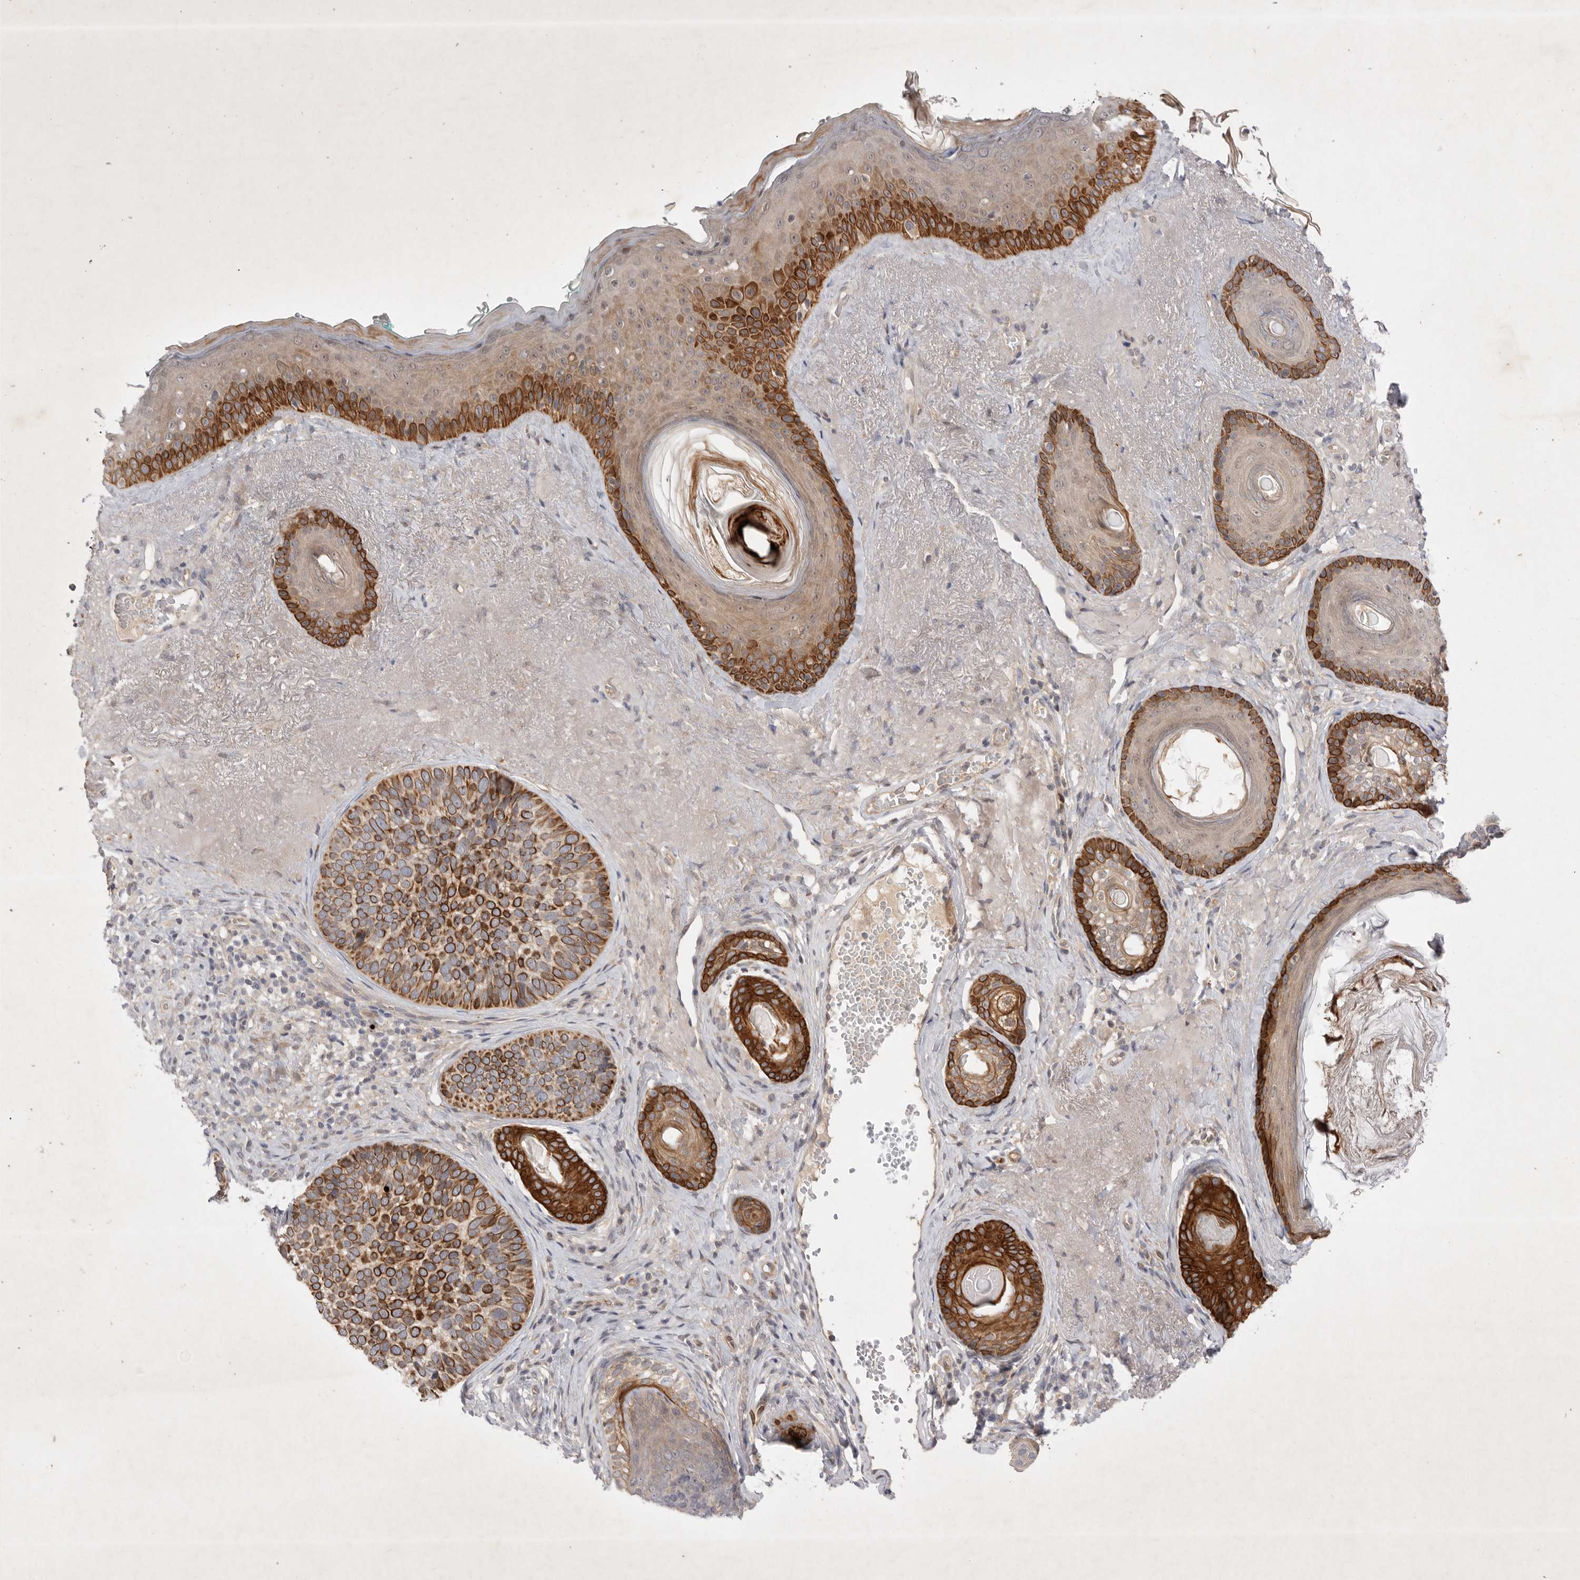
{"staining": {"intensity": "strong", "quantity": ">75%", "location": "cytoplasmic/membranous"}, "tissue": "skin cancer", "cell_type": "Tumor cells", "image_type": "cancer", "snomed": [{"axis": "morphology", "description": "Basal cell carcinoma"}, {"axis": "topography", "description": "Skin"}], "caption": "A micrograph showing strong cytoplasmic/membranous expression in about >75% of tumor cells in skin basal cell carcinoma, as visualized by brown immunohistochemical staining.", "gene": "PTPDC1", "patient": {"sex": "male", "age": 62}}